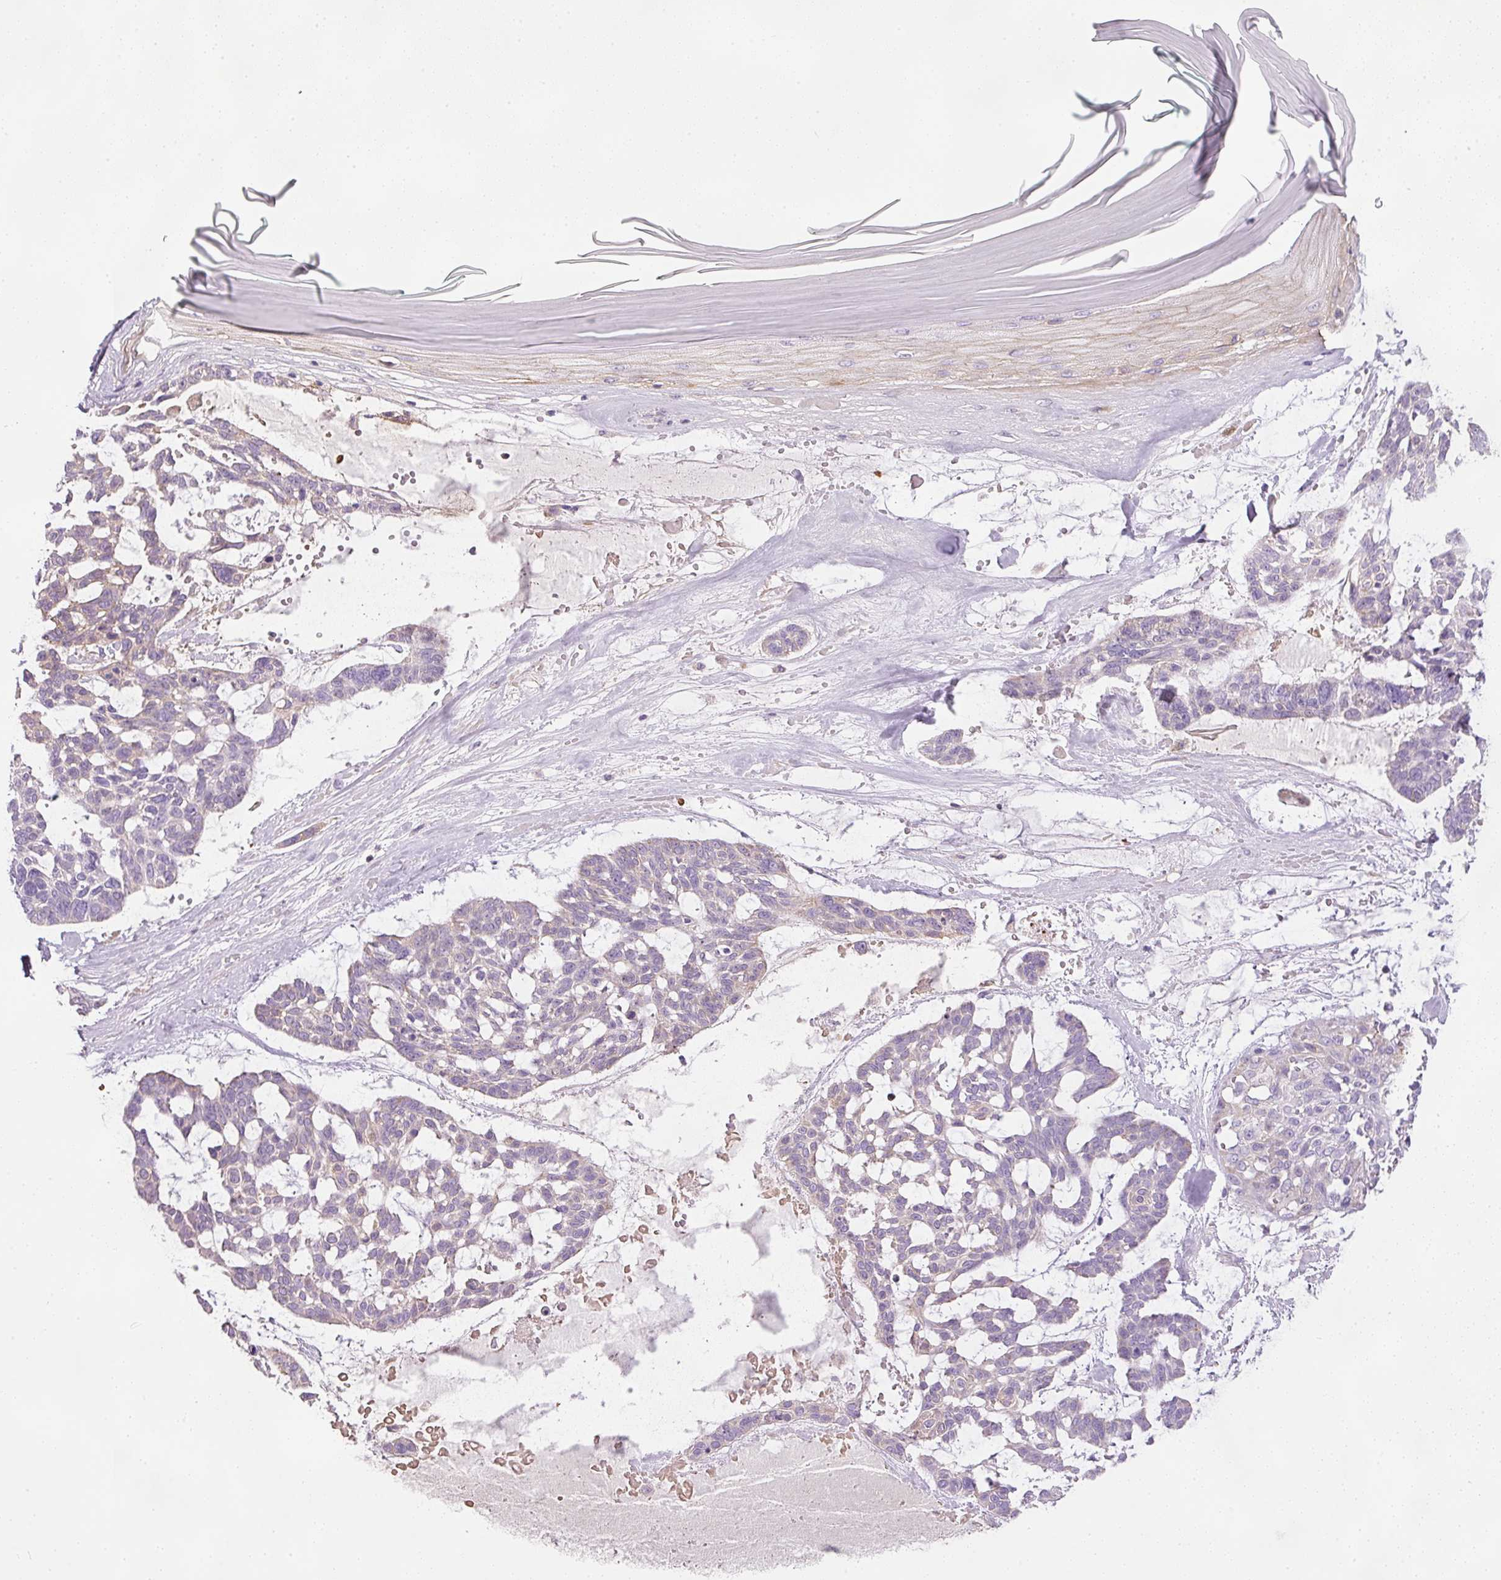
{"staining": {"intensity": "weak", "quantity": "<25%", "location": "cytoplasmic/membranous"}, "tissue": "skin cancer", "cell_type": "Tumor cells", "image_type": "cancer", "snomed": [{"axis": "morphology", "description": "Basal cell carcinoma"}, {"axis": "topography", "description": "Skin"}], "caption": "Tumor cells are negative for brown protein staining in basal cell carcinoma (skin). Brightfield microscopy of immunohistochemistry stained with DAB (brown) and hematoxylin (blue), captured at high magnification.", "gene": "KPNA5", "patient": {"sex": "male", "age": 88}}